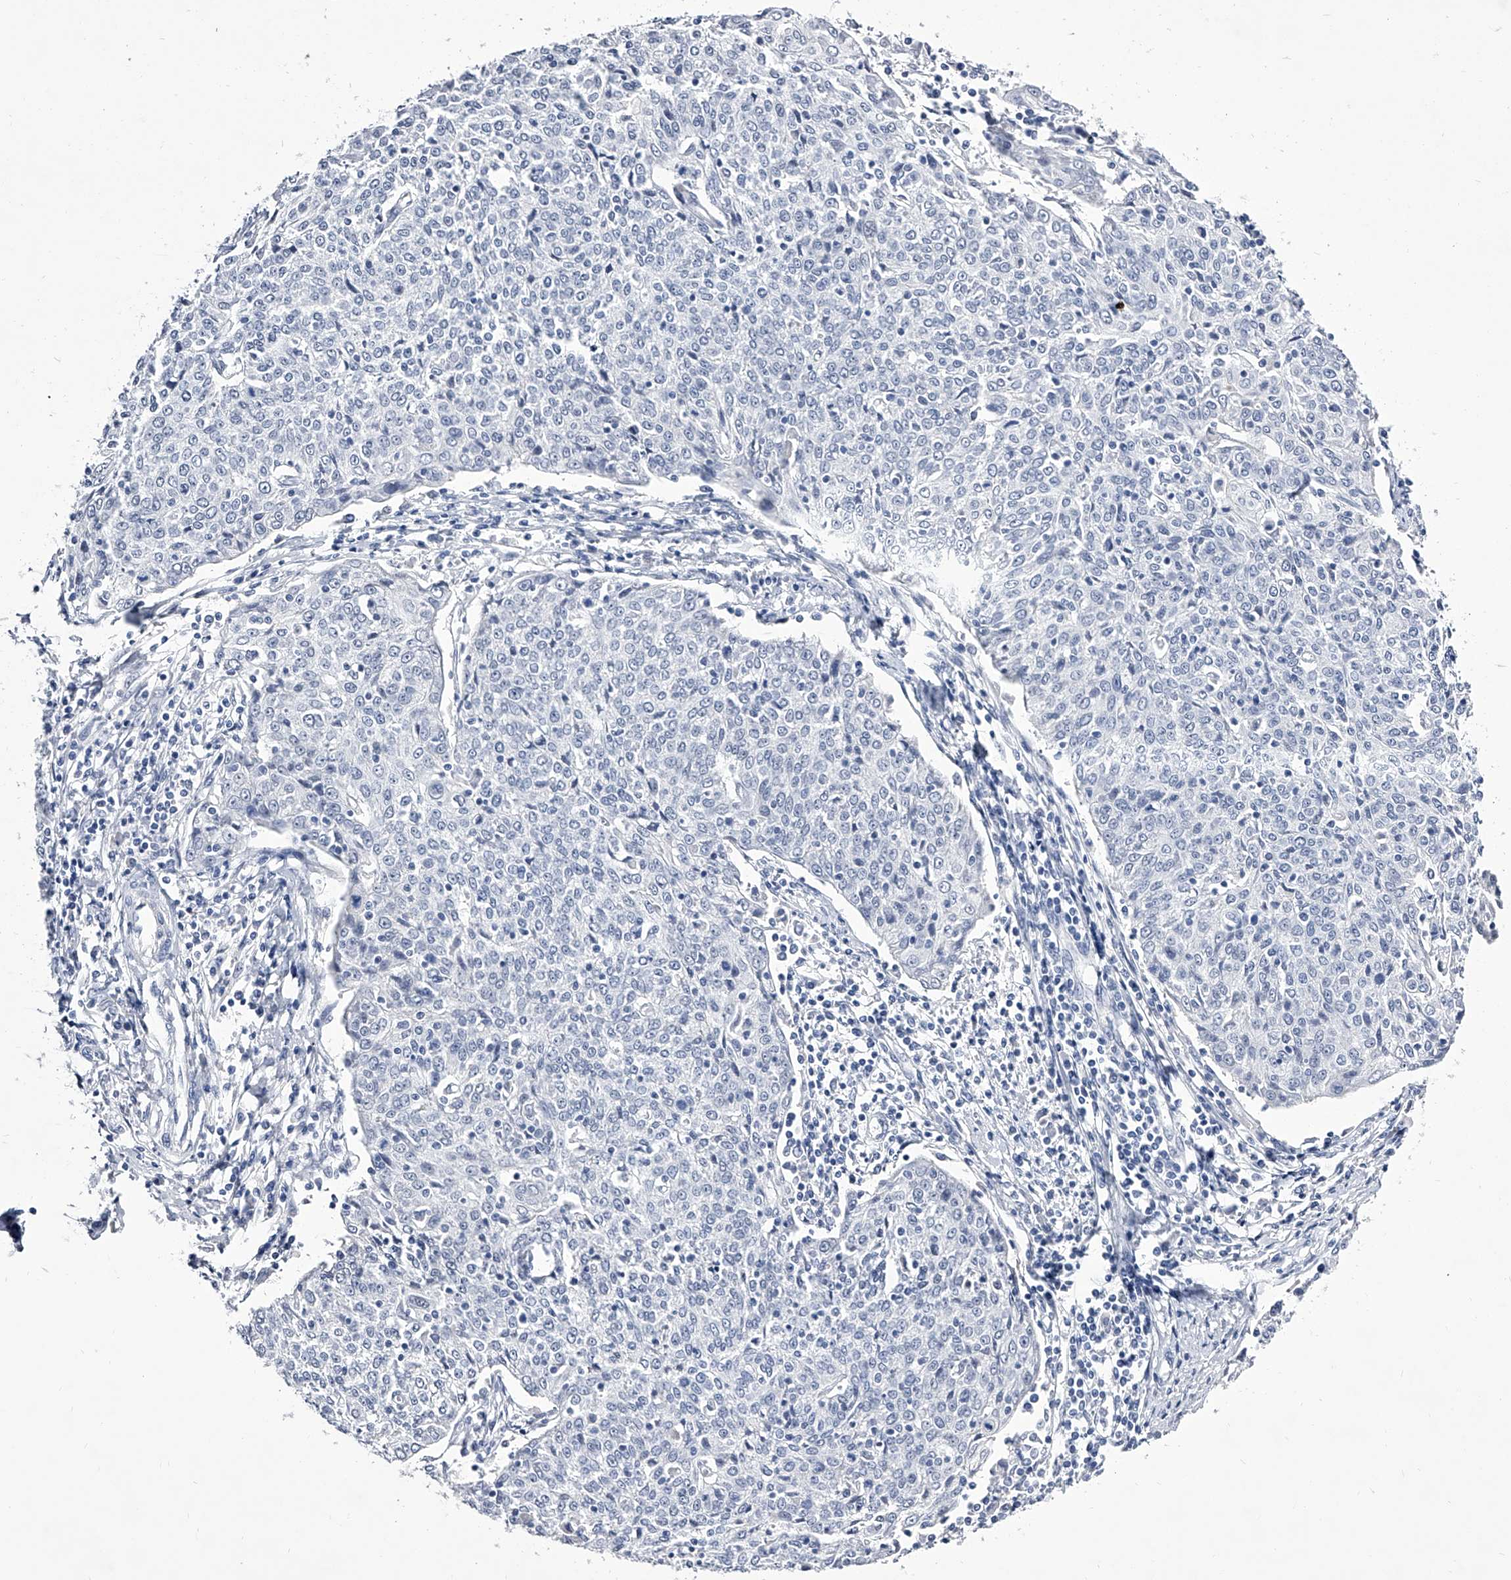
{"staining": {"intensity": "negative", "quantity": "none", "location": "none"}, "tissue": "cervical cancer", "cell_type": "Tumor cells", "image_type": "cancer", "snomed": [{"axis": "morphology", "description": "Squamous cell carcinoma, NOS"}, {"axis": "topography", "description": "Cervix"}], "caption": "This image is of cervical cancer stained with immunohistochemistry to label a protein in brown with the nuclei are counter-stained blue. There is no staining in tumor cells.", "gene": "CRISP2", "patient": {"sex": "female", "age": 48}}